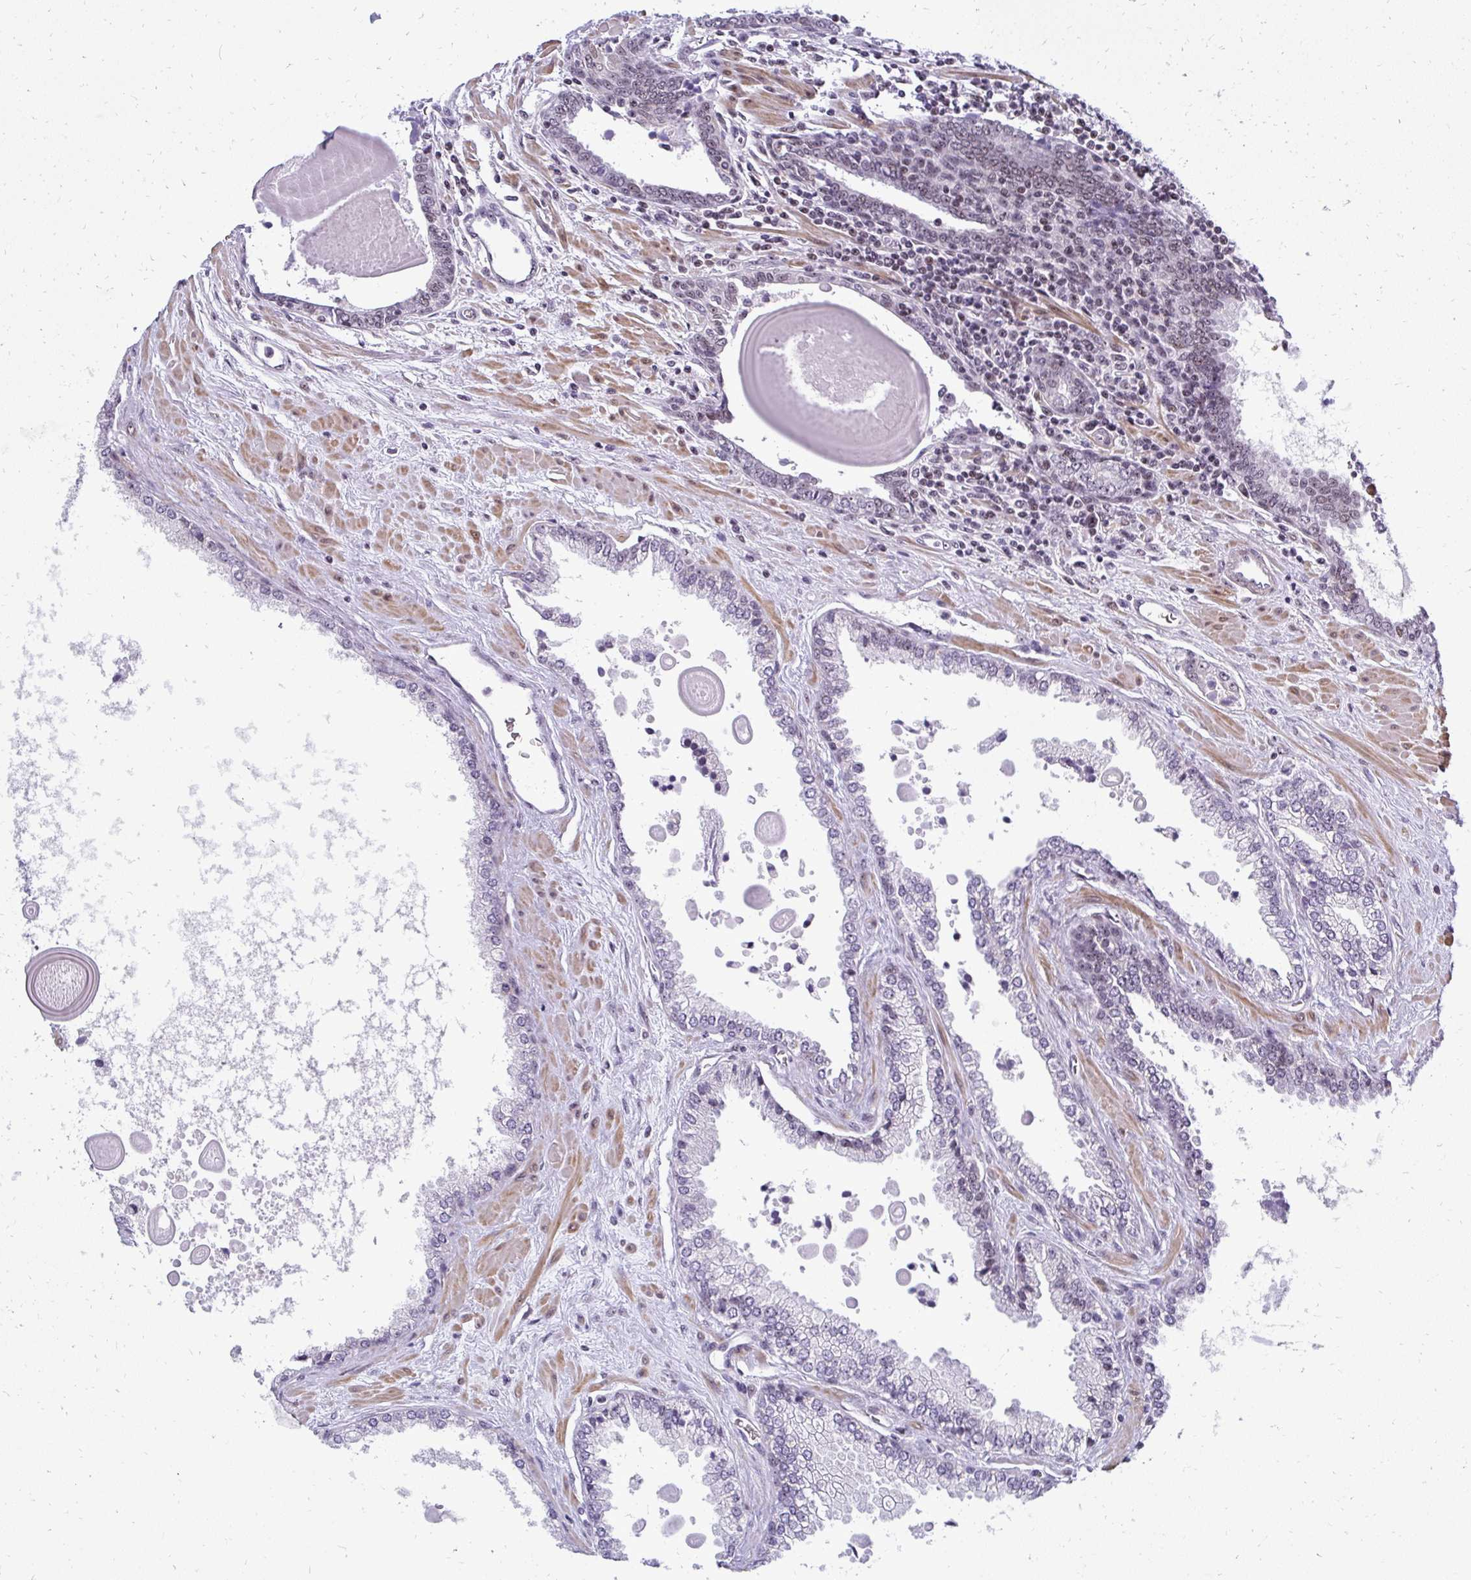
{"staining": {"intensity": "negative", "quantity": "none", "location": "none"}, "tissue": "prostate cancer", "cell_type": "Tumor cells", "image_type": "cancer", "snomed": [{"axis": "morphology", "description": "Adenocarcinoma, Low grade"}, {"axis": "topography", "description": "Prostate"}], "caption": "Photomicrograph shows no protein expression in tumor cells of prostate adenocarcinoma (low-grade) tissue. (Stains: DAB (3,3'-diaminobenzidine) immunohistochemistry with hematoxylin counter stain, Microscopy: brightfield microscopy at high magnification).", "gene": "SIRT7", "patient": {"sex": "male", "age": 67}}